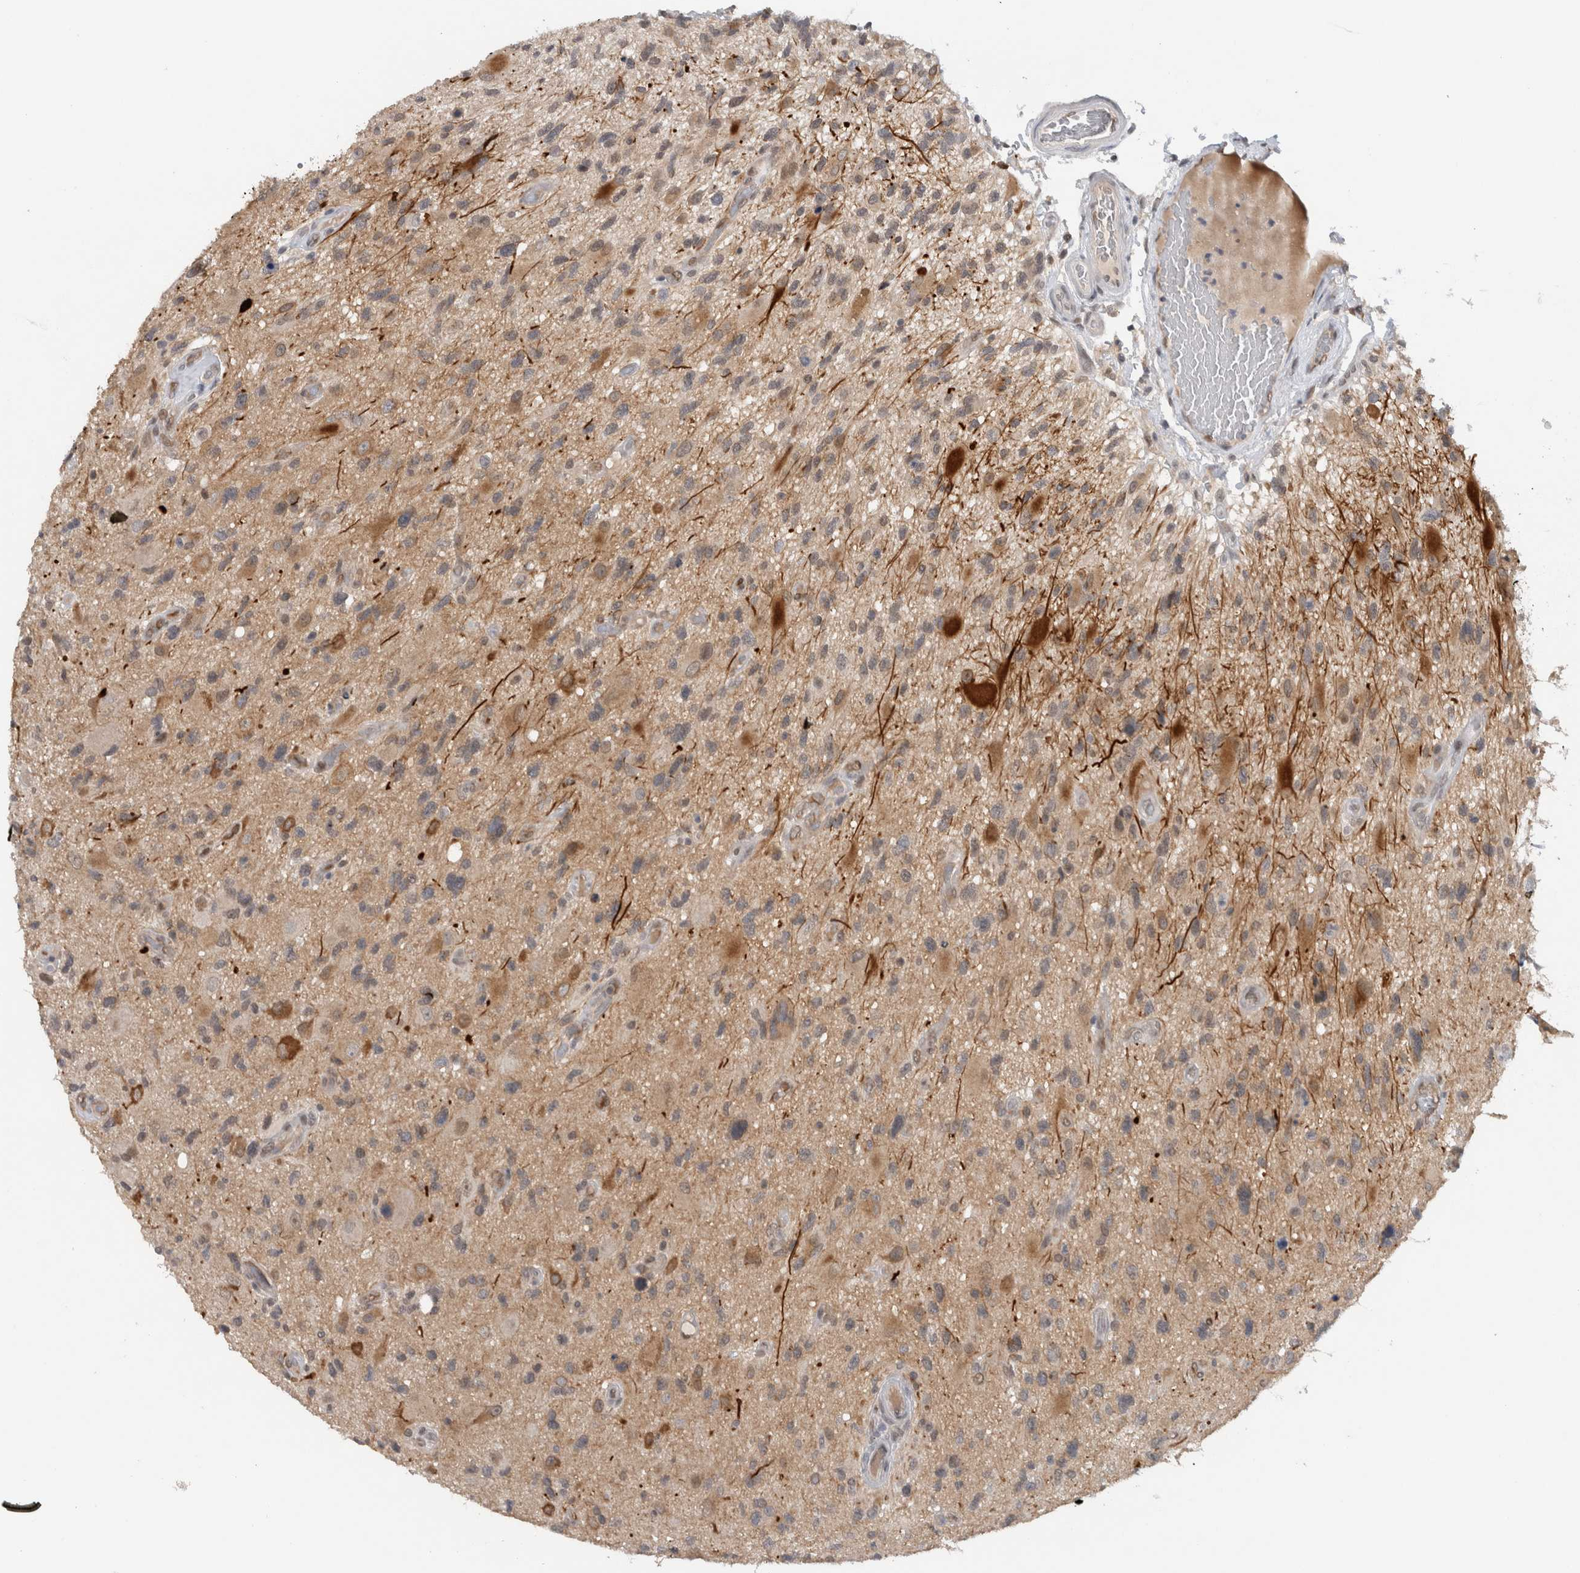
{"staining": {"intensity": "weak", "quantity": "<25%", "location": "cytoplasmic/membranous"}, "tissue": "glioma", "cell_type": "Tumor cells", "image_type": "cancer", "snomed": [{"axis": "morphology", "description": "Glioma, malignant, High grade"}, {"axis": "topography", "description": "Brain"}], "caption": "Tumor cells show no significant protein expression in glioma.", "gene": "PRXL2A", "patient": {"sex": "male", "age": 33}}